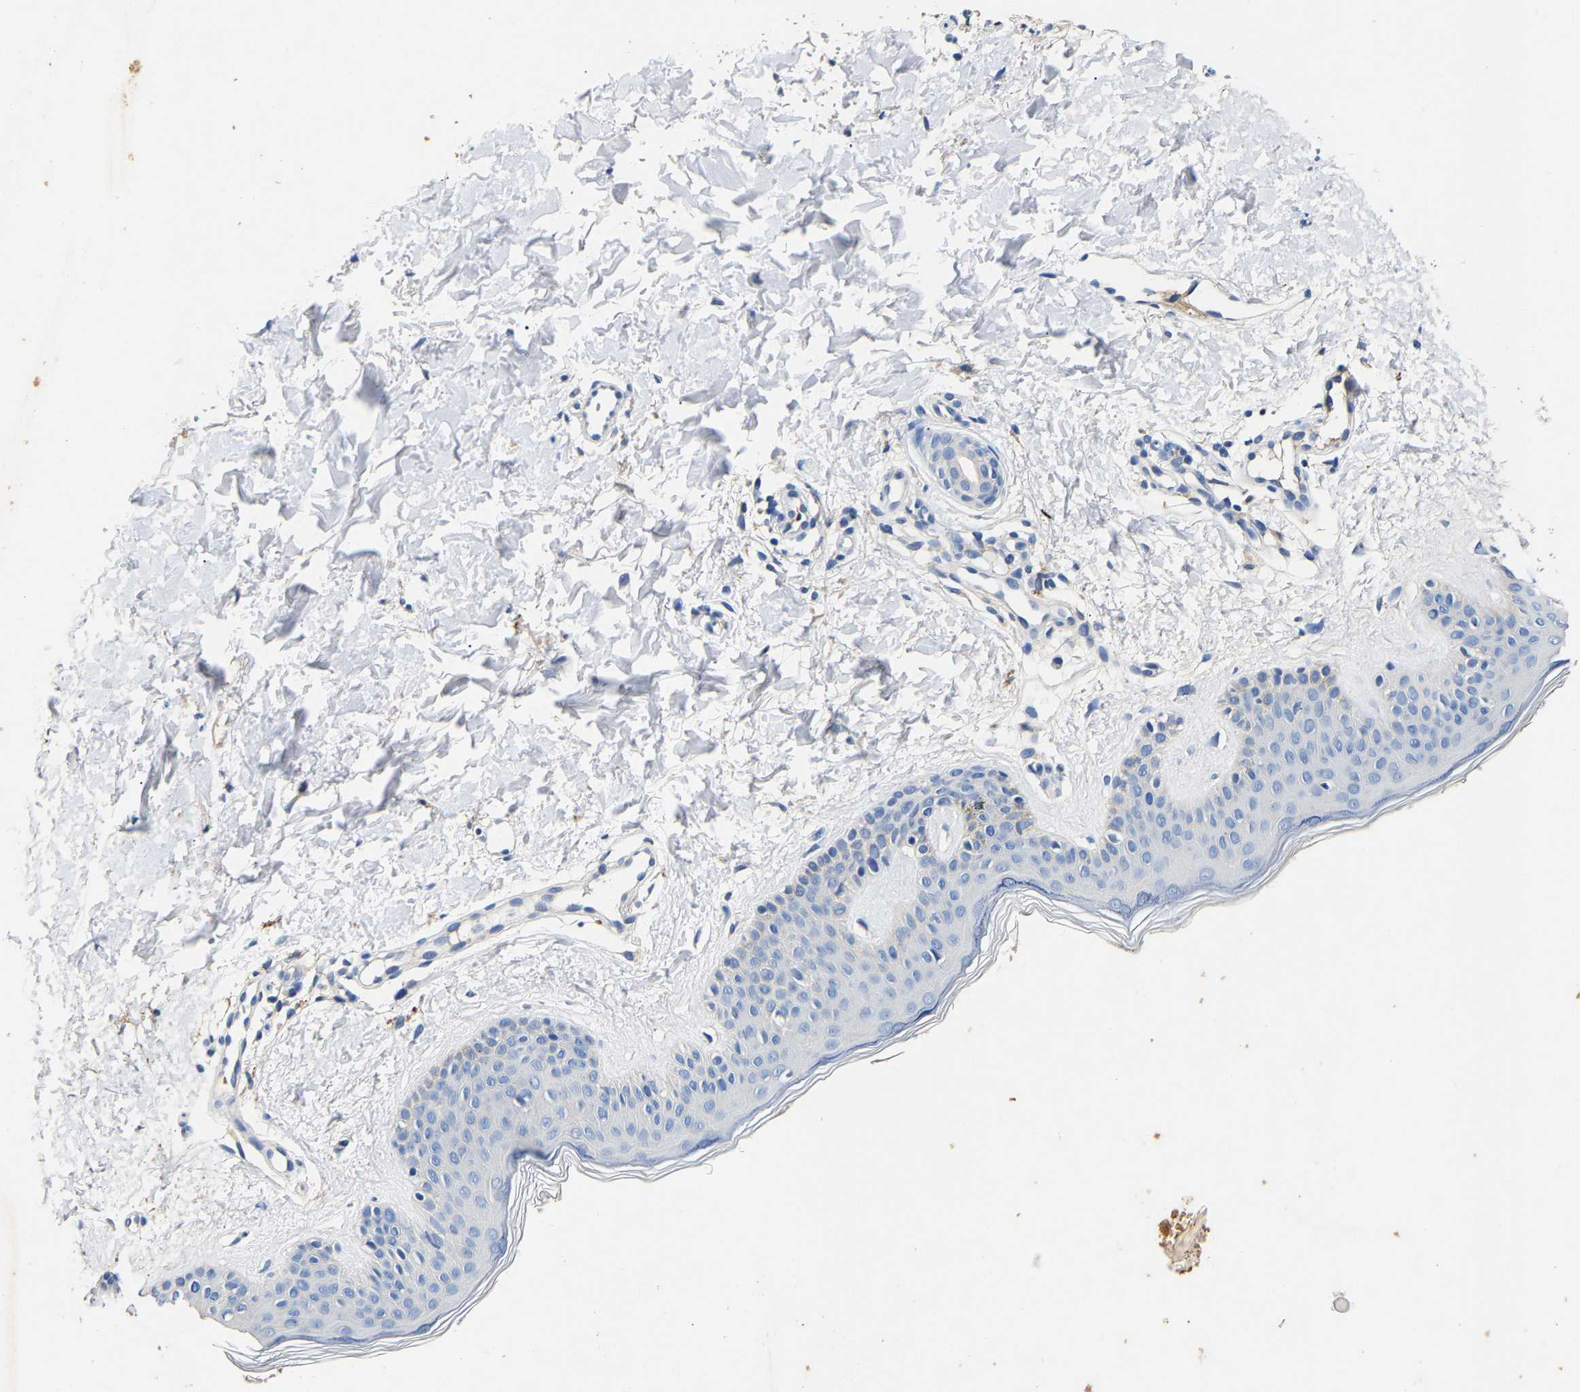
{"staining": {"intensity": "negative", "quantity": "none", "location": "none"}, "tissue": "skin", "cell_type": "Fibroblasts", "image_type": "normal", "snomed": [{"axis": "morphology", "description": "Normal tissue, NOS"}, {"axis": "topography", "description": "Skin"}], "caption": "Unremarkable skin was stained to show a protein in brown. There is no significant staining in fibroblasts. The staining is performed using DAB brown chromogen with nuclei counter-stained in using hematoxylin.", "gene": "SLCO2B1", "patient": {"sex": "male", "age": 30}}